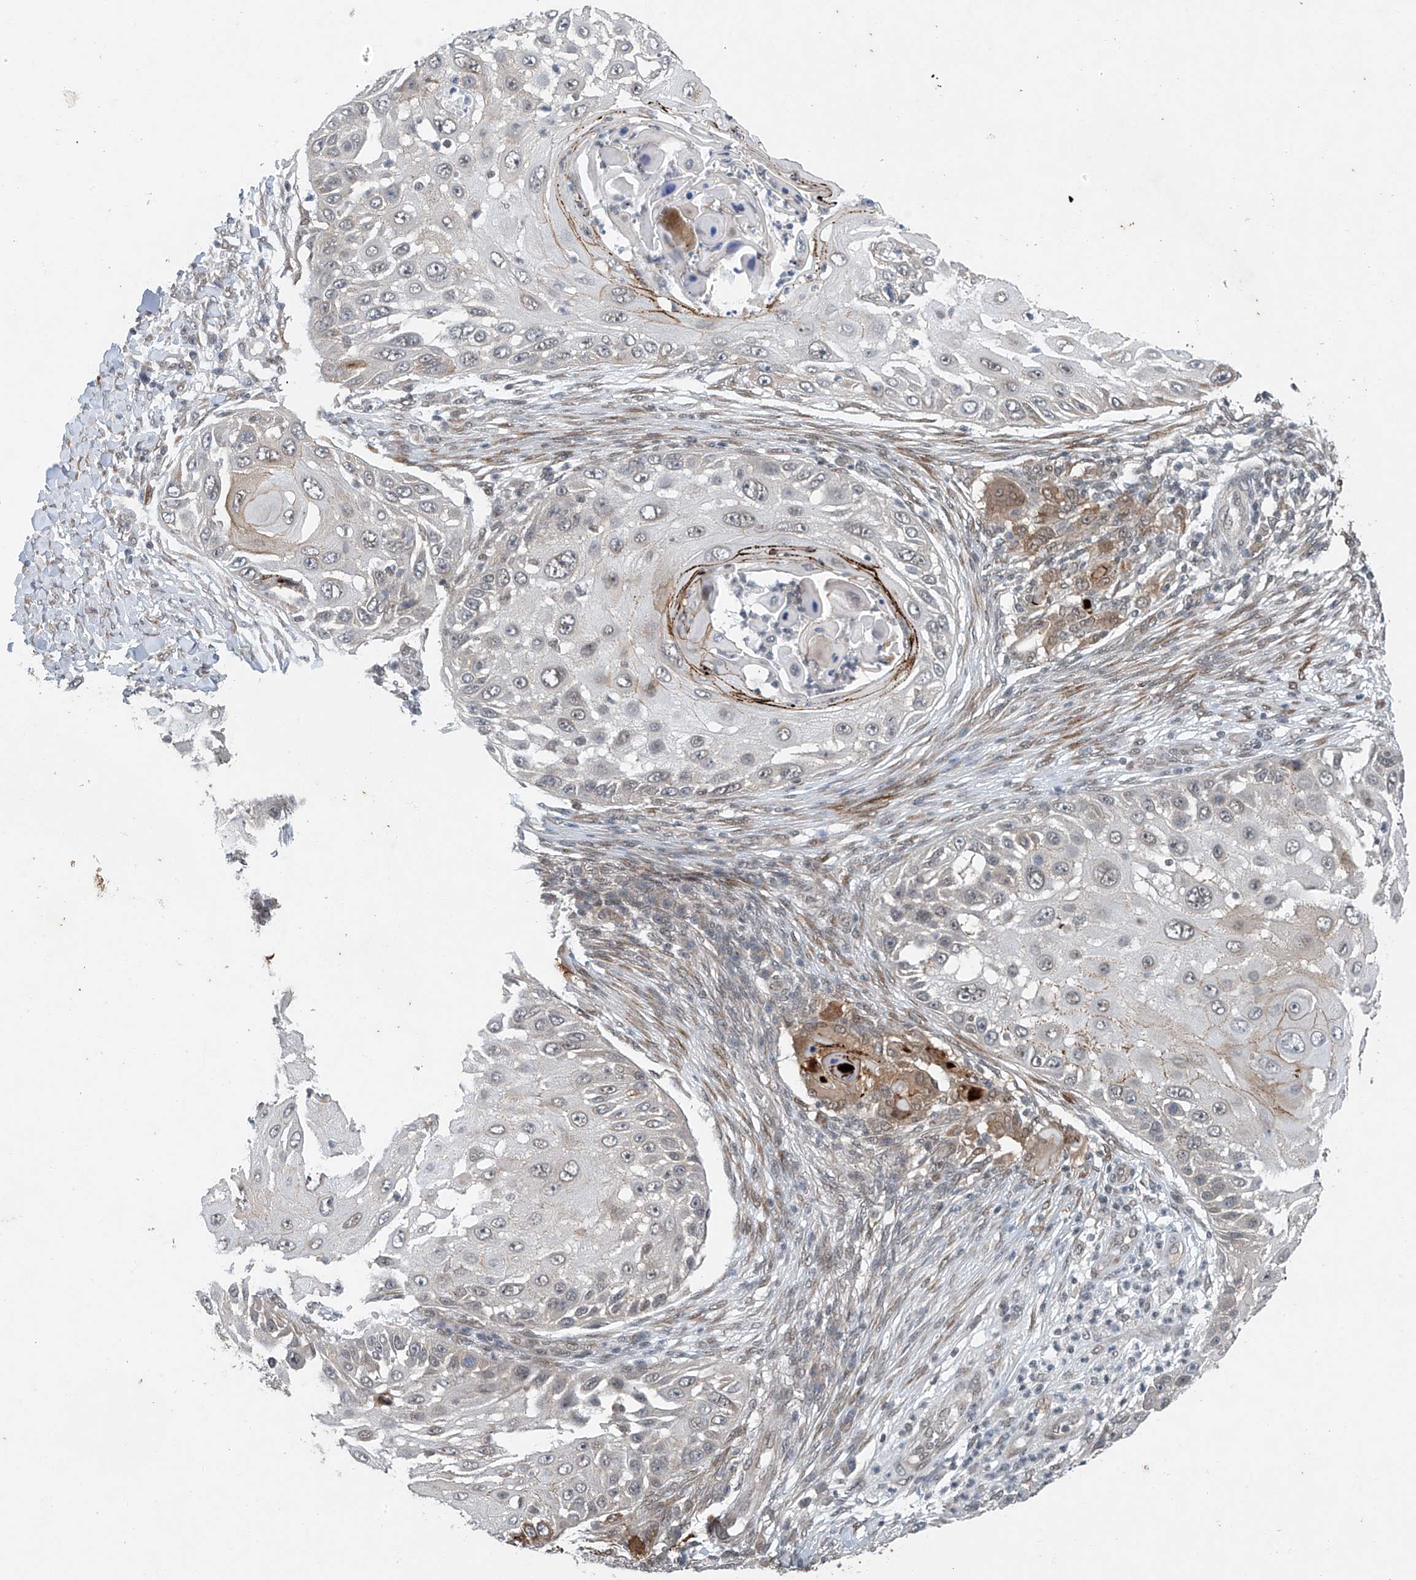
{"staining": {"intensity": "moderate", "quantity": "<25%", "location": "cytoplasmic/membranous"}, "tissue": "skin cancer", "cell_type": "Tumor cells", "image_type": "cancer", "snomed": [{"axis": "morphology", "description": "Squamous cell carcinoma, NOS"}, {"axis": "topography", "description": "Skin"}], "caption": "This is a histology image of immunohistochemistry (IHC) staining of squamous cell carcinoma (skin), which shows moderate staining in the cytoplasmic/membranous of tumor cells.", "gene": "TAF8", "patient": {"sex": "female", "age": 44}}